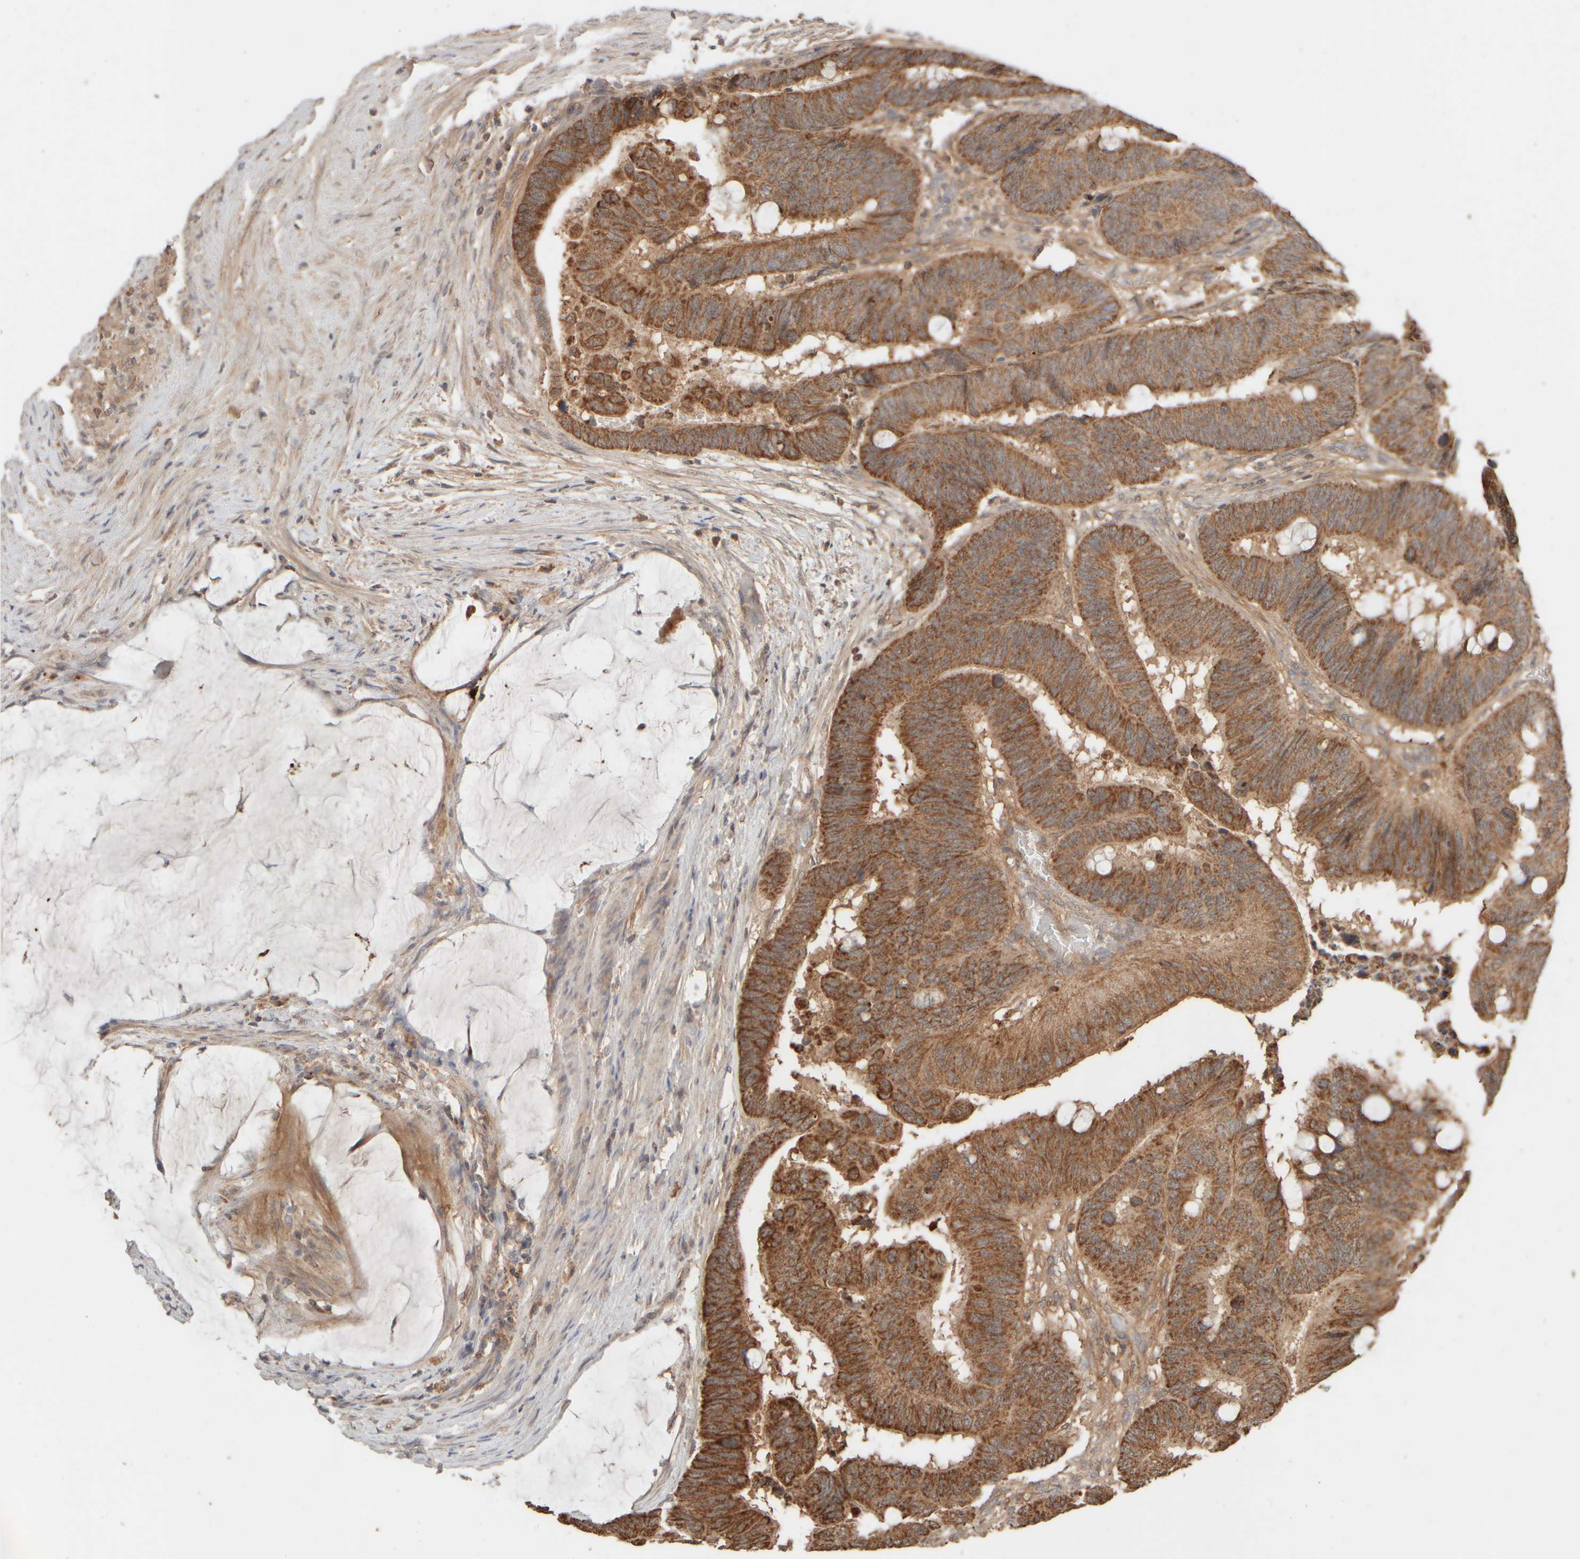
{"staining": {"intensity": "strong", "quantity": ">75%", "location": "cytoplasmic/membranous"}, "tissue": "colorectal cancer", "cell_type": "Tumor cells", "image_type": "cancer", "snomed": [{"axis": "morphology", "description": "Normal tissue, NOS"}, {"axis": "morphology", "description": "Adenocarcinoma, NOS"}, {"axis": "topography", "description": "Rectum"}], "caption": "Human colorectal cancer stained with a brown dye displays strong cytoplasmic/membranous positive positivity in about >75% of tumor cells.", "gene": "EIF2B3", "patient": {"sex": "male", "age": 92}}